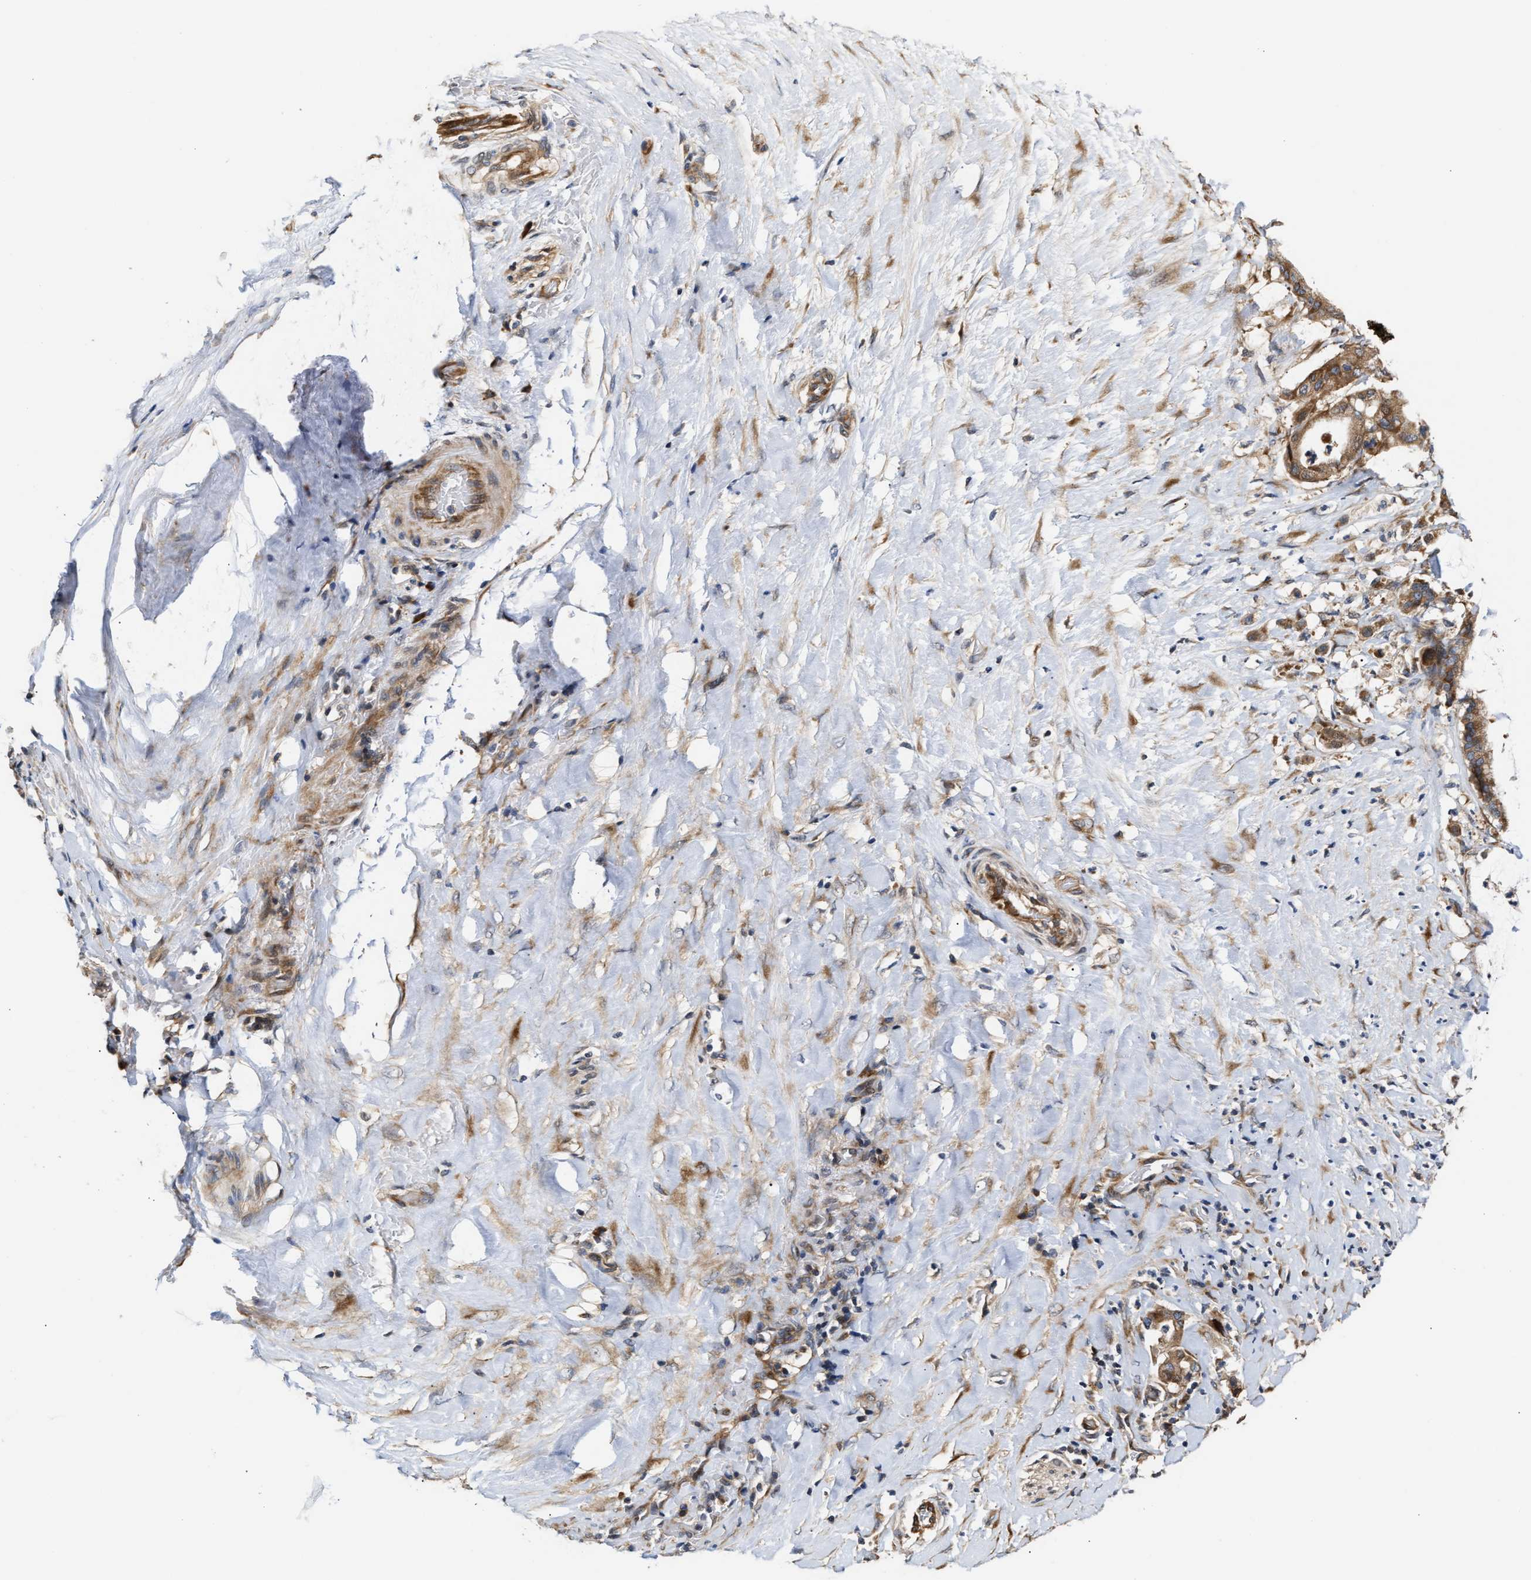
{"staining": {"intensity": "moderate", "quantity": ">75%", "location": "cytoplasmic/membranous"}, "tissue": "pancreatic cancer", "cell_type": "Tumor cells", "image_type": "cancer", "snomed": [{"axis": "morphology", "description": "Adenocarcinoma, NOS"}, {"axis": "topography", "description": "Pancreas"}], "caption": "A brown stain shows moderate cytoplasmic/membranous positivity of a protein in human pancreatic cancer tumor cells.", "gene": "CLIP2", "patient": {"sex": "male", "age": 41}}